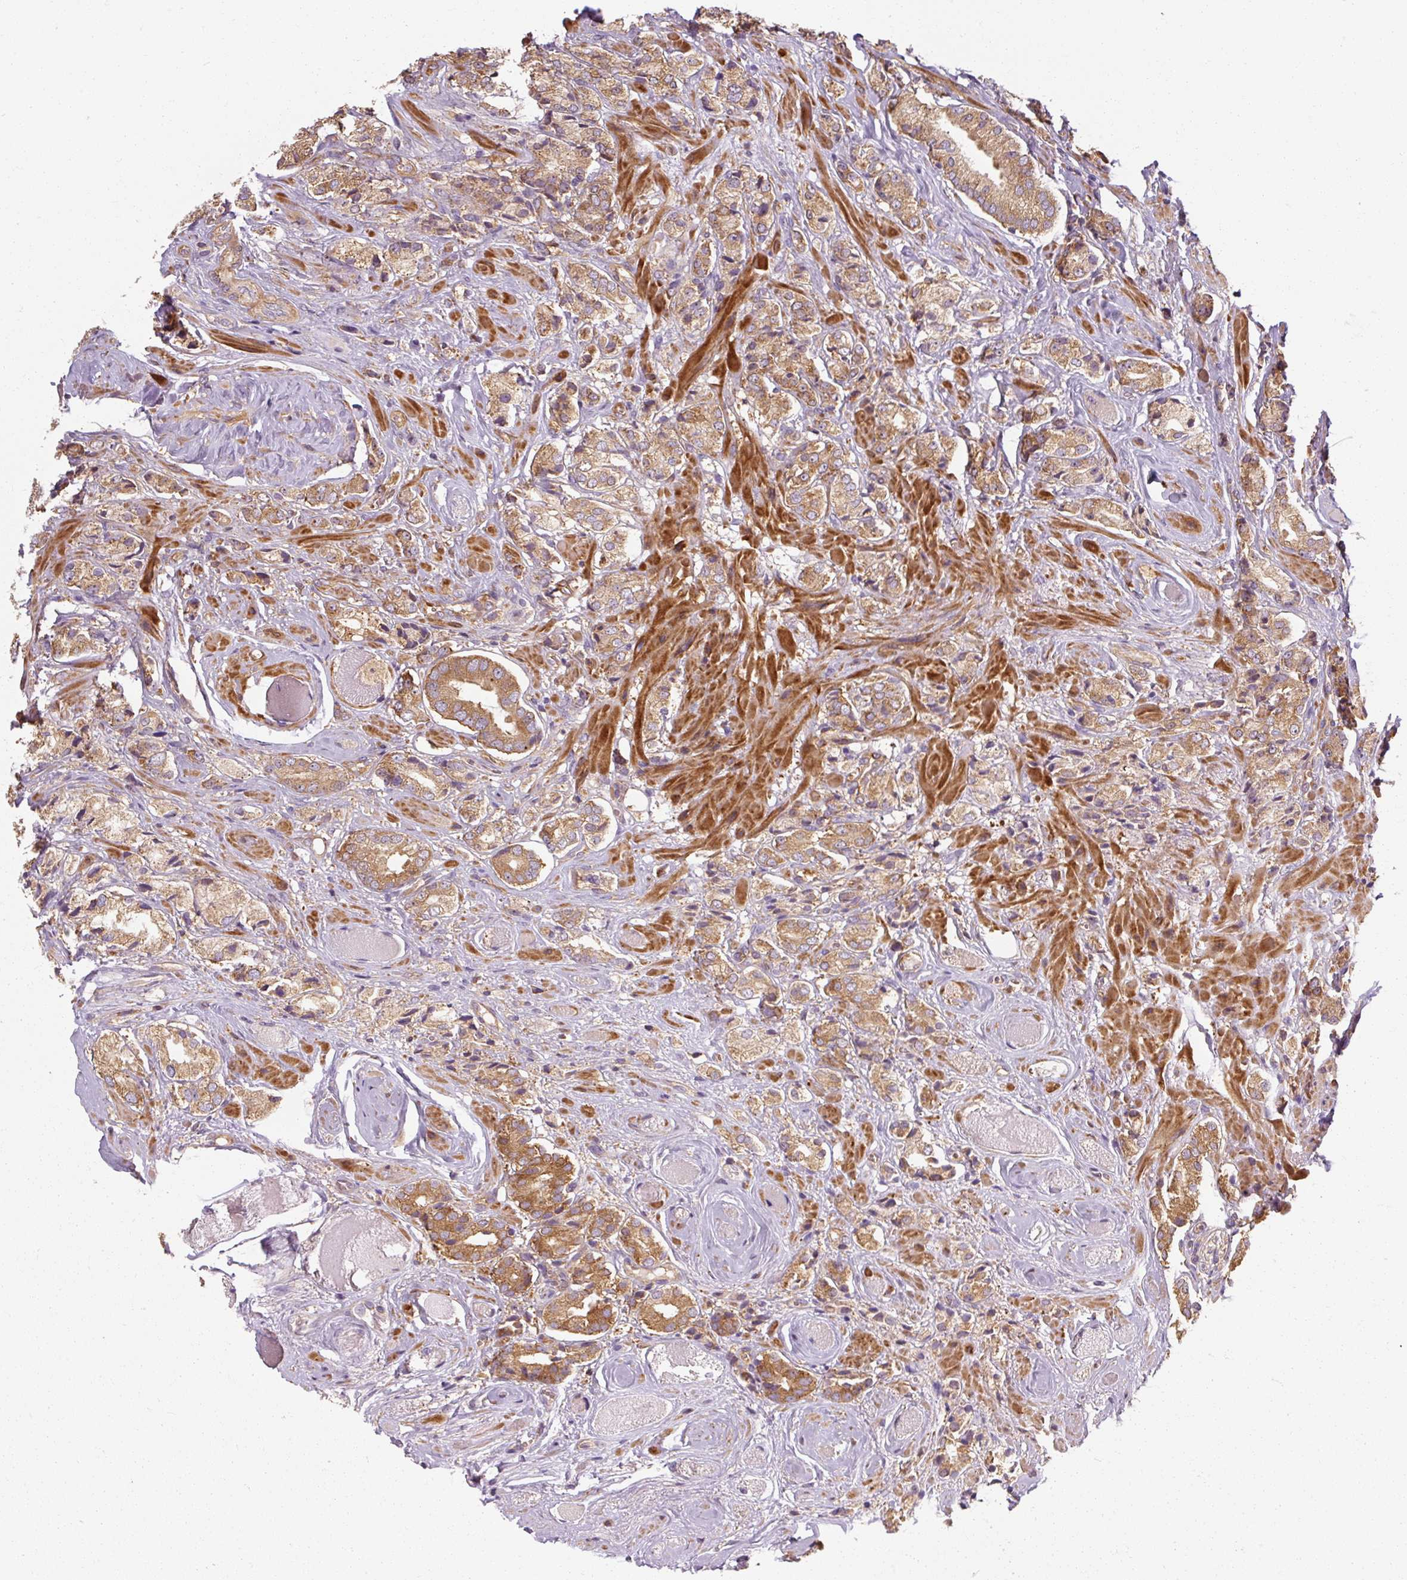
{"staining": {"intensity": "moderate", "quantity": ">75%", "location": "cytoplasmic/membranous"}, "tissue": "prostate cancer", "cell_type": "Tumor cells", "image_type": "cancer", "snomed": [{"axis": "morphology", "description": "Adenocarcinoma, High grade"}, {"axis": "topography", "description": "Prostate and seminal vesicle, NOS"}], "caption": "High-magnification brightfield microscopy of prostate high-grade adenocarcinoma stained with DAB (3,3'-diaminobenzidine) (brown) and counterstained with hematoxylin (blue). tumor cells exhibit moderate cytoplasmic/membranous positivity is seen in approximately>75% of cells.", "gene": "TBC1D4", "patient": {"sex": "male", "age": 64}}